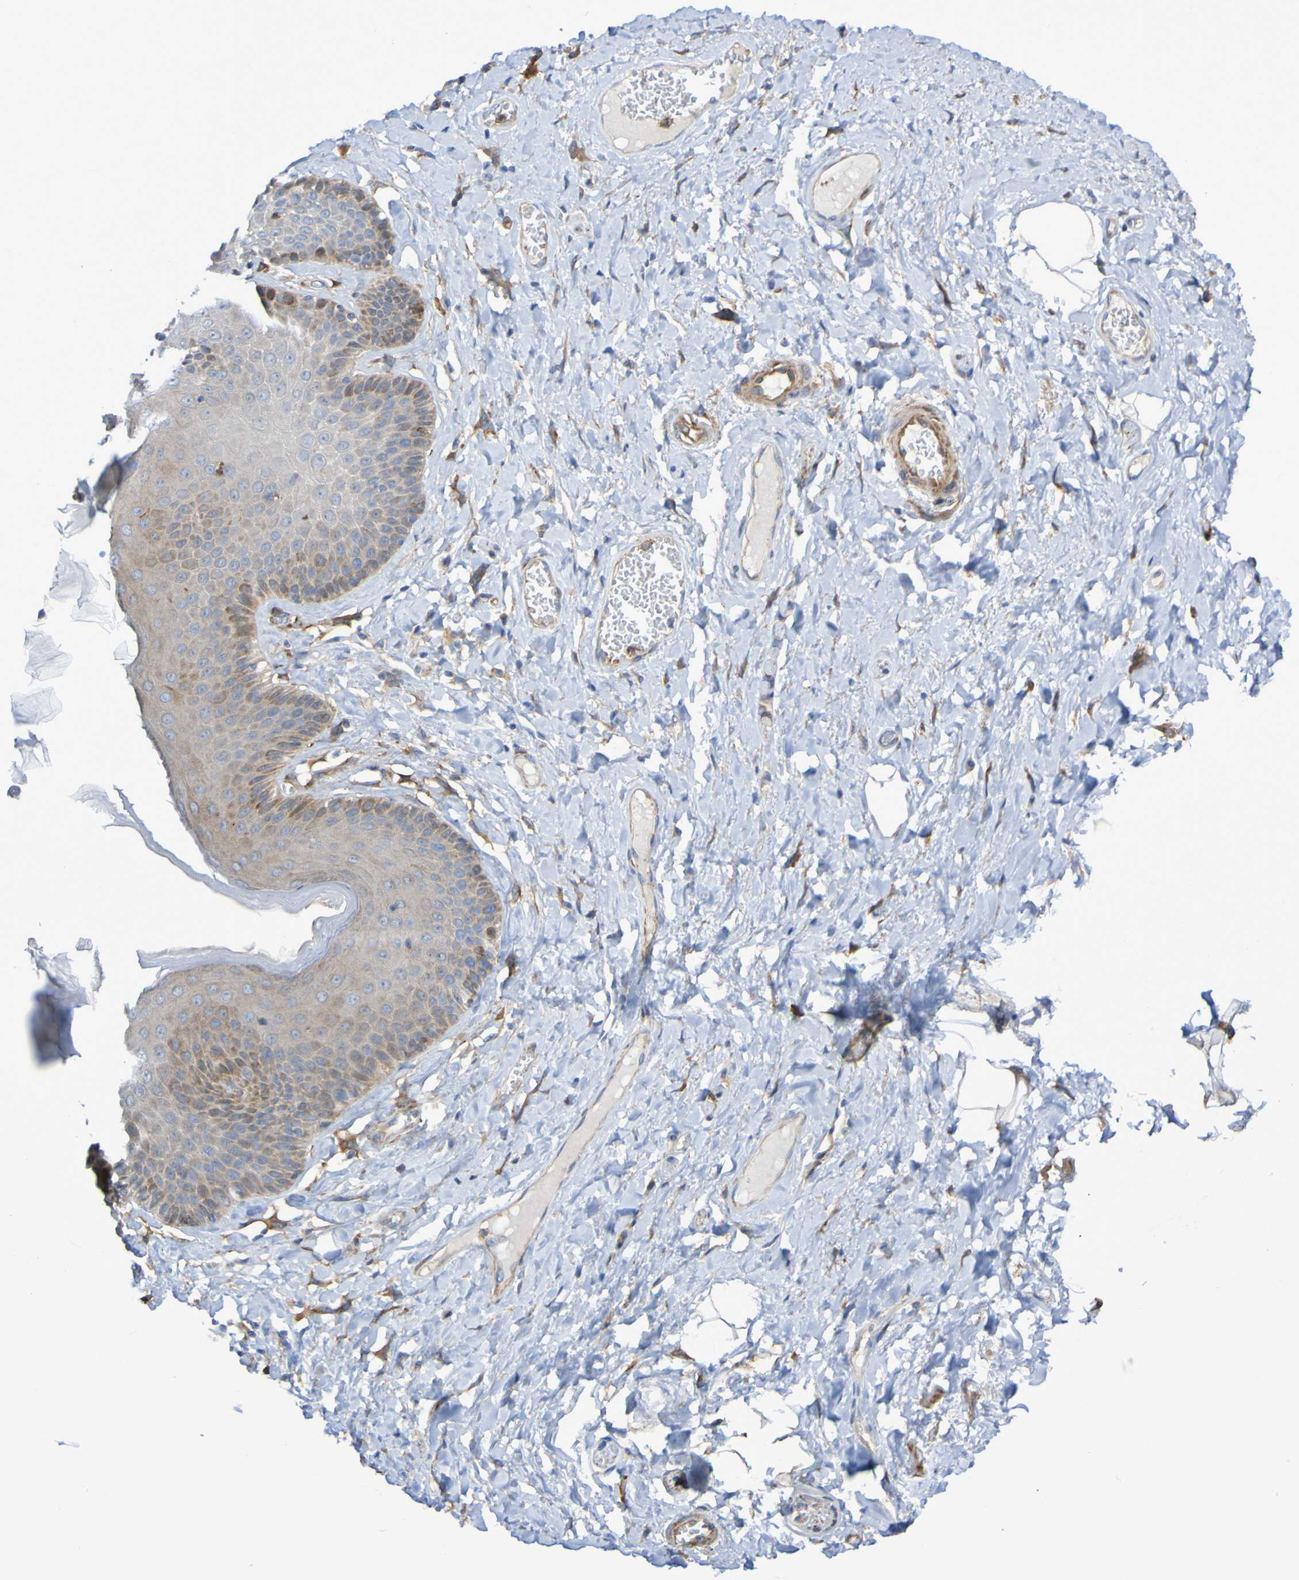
{"staining": {"intensity": "moderate", "quantity": ">75%", "location": "cytoplasmic/membranous"}, "tissue": "skin", "cell_type": "Epidermal cells", "image_type": "normal", "snomed": [{"axis": "morphology", "description": "Normal tissue, NOS"}, {"axis": "topography", "description": "Anal"}], "caption": "IHC micrograph of normal skin stained for a protein (brown), which shows medium levels of moderate cytoplasmic/membranous positivity in about >75% of epidermal cells.", "gene": "SCRG1", "patient": {"sex": "male", "age": 69}}